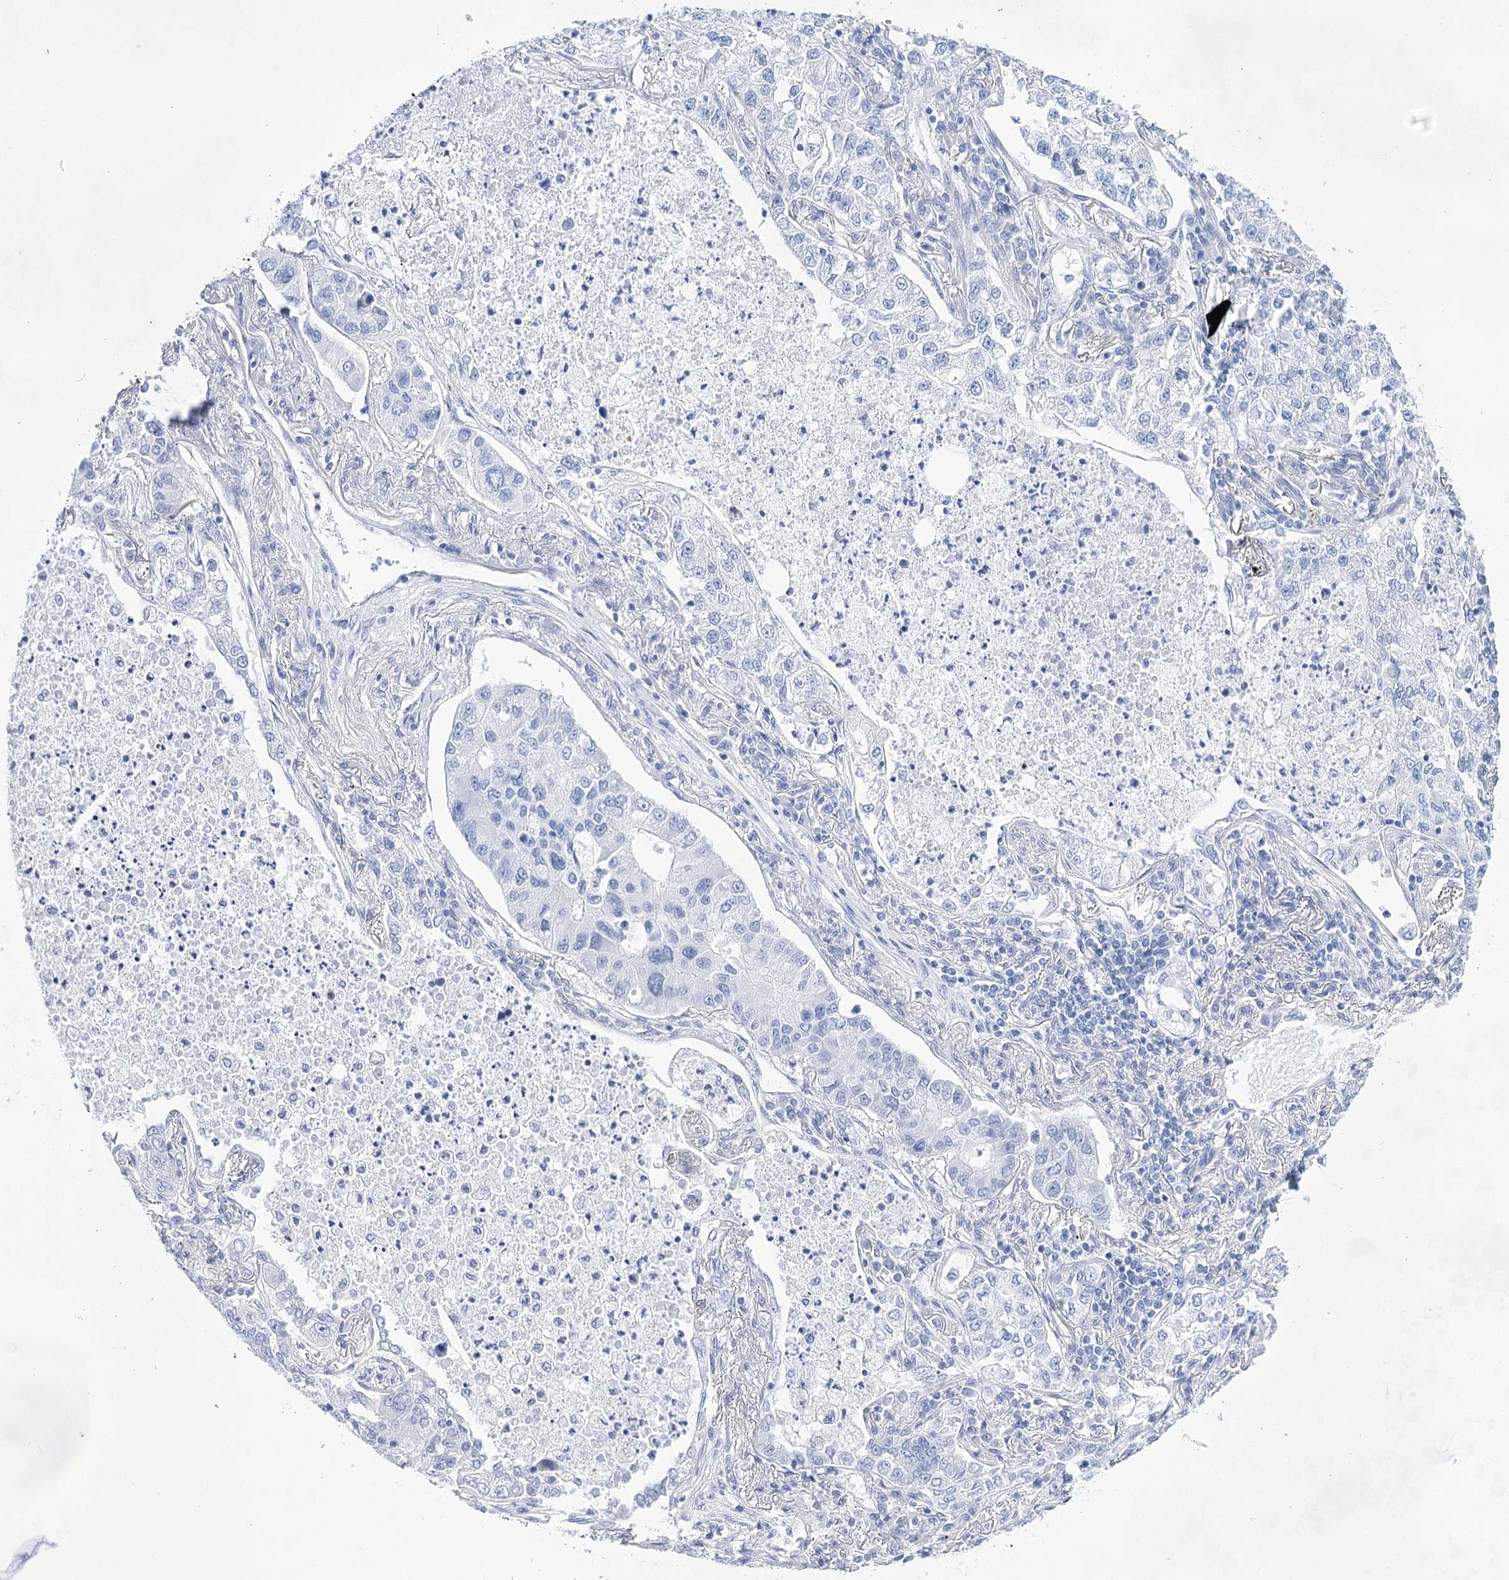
{"staining": {"intensity": "negative", "quantity": "none", "location": "none"}, "tissue": "lung cancer", "cell_type": "Tumor cells", "image_type": "cancer", "snomed": [{"axis": "morphology", "description": "Adenocarcinoma, NOS"}, {"axis": "topography", "description": "Lung"}], "caption": "There is no significant staining in tumor cells of adenocarcinoma (lung).", "gene": "LALBA", "patient": {"sex": "male", "age": 49}}